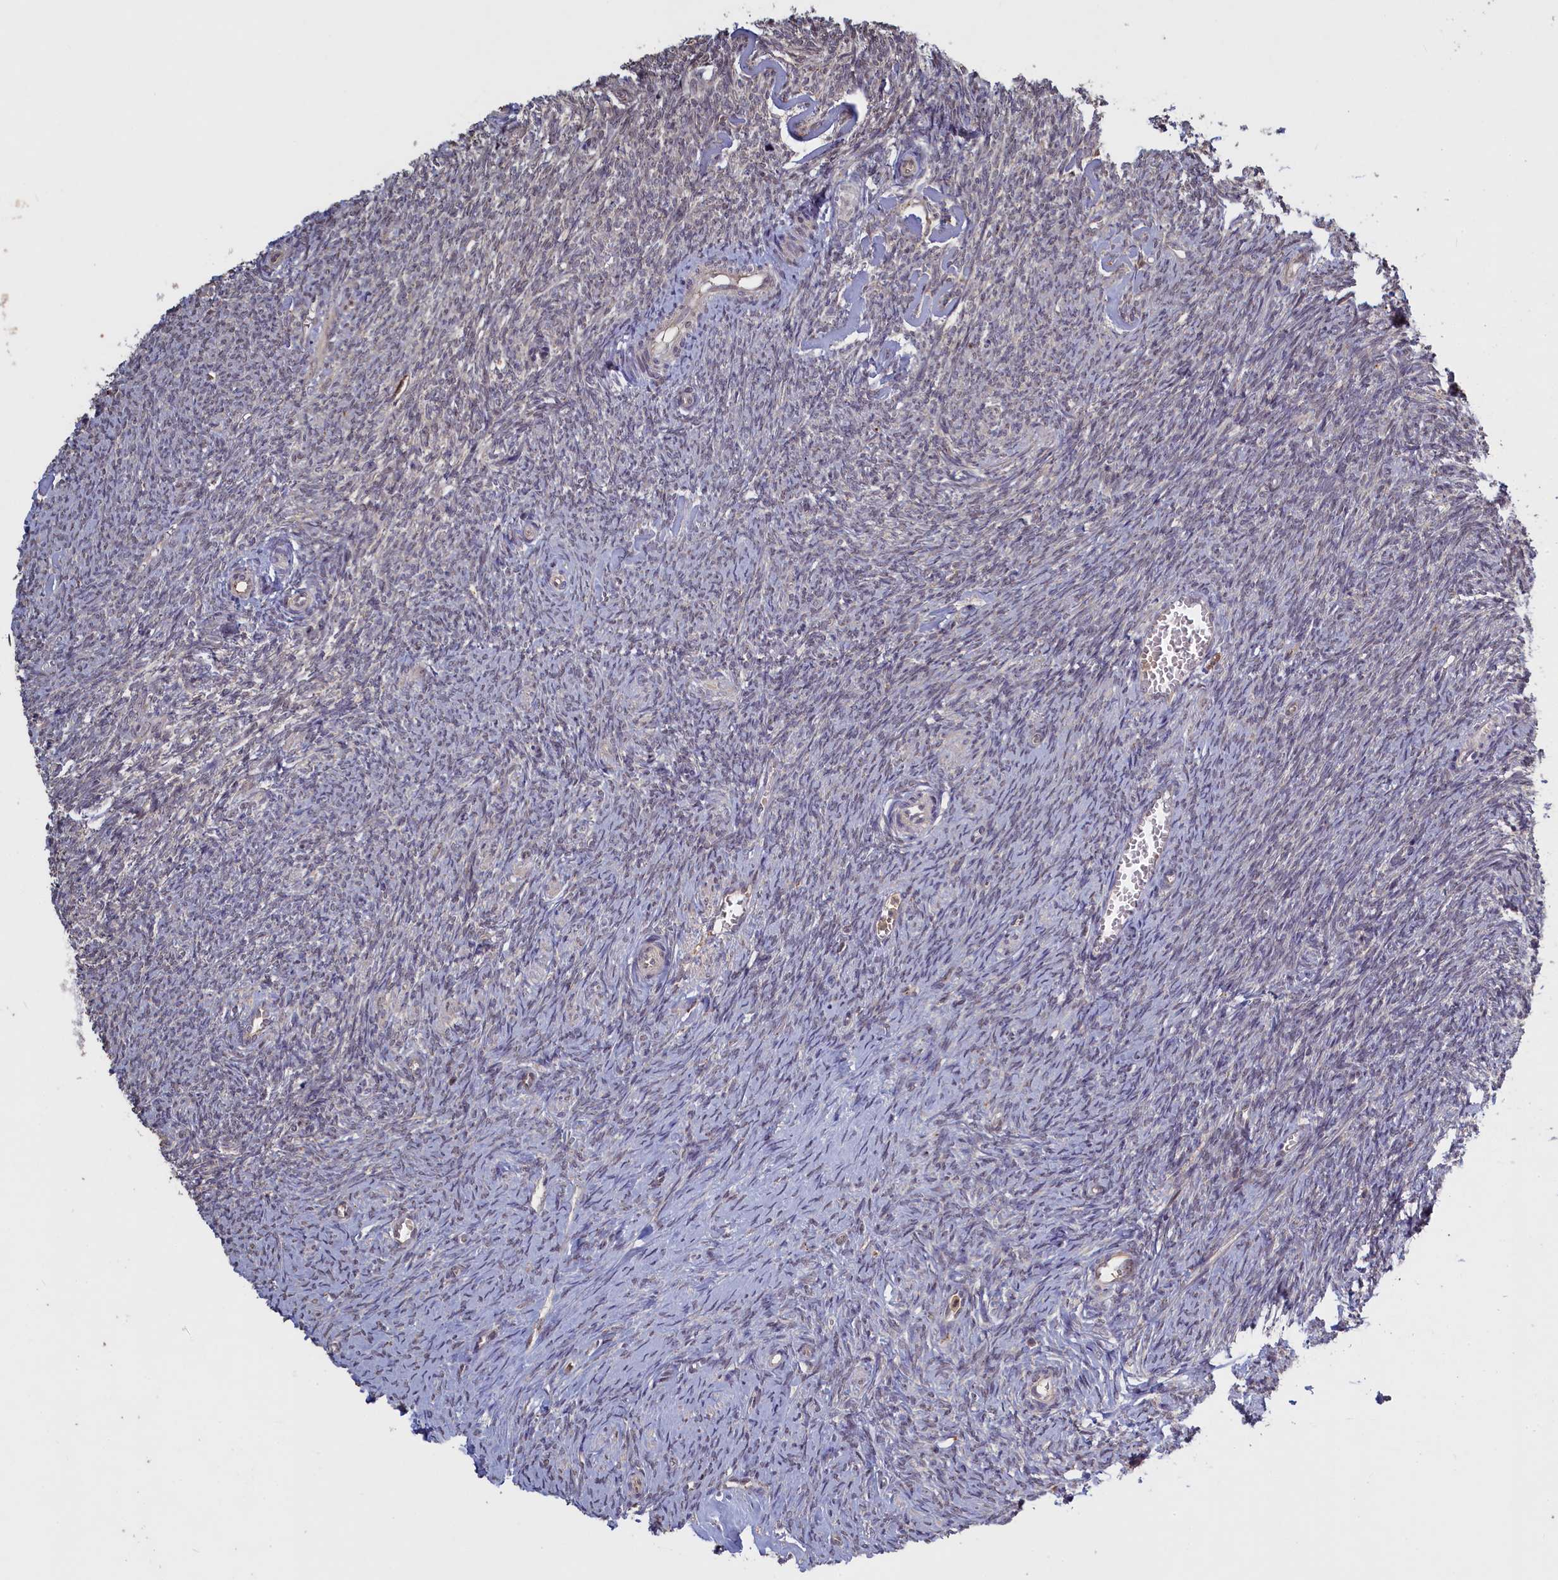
{"staining": {"intensity": "negative", "quantity": "none", "location": "none"}, "tissue": "ovary", "cell_type": "Ovarian stroma cells", "image_type": "normal", "snomed": [{"axis": "morphology", "description": "Normal tissue, NOS"}, {"axis": "topography", "description": "Ovary"}], "caption": "An immunohistochemistry (IHC) photomicrograph of normal ovary is shown. There is no staining in ovarian stroma cells of ovary.", "gene": "UCHL3", "patient": {"sex": "female", "age": 44}}